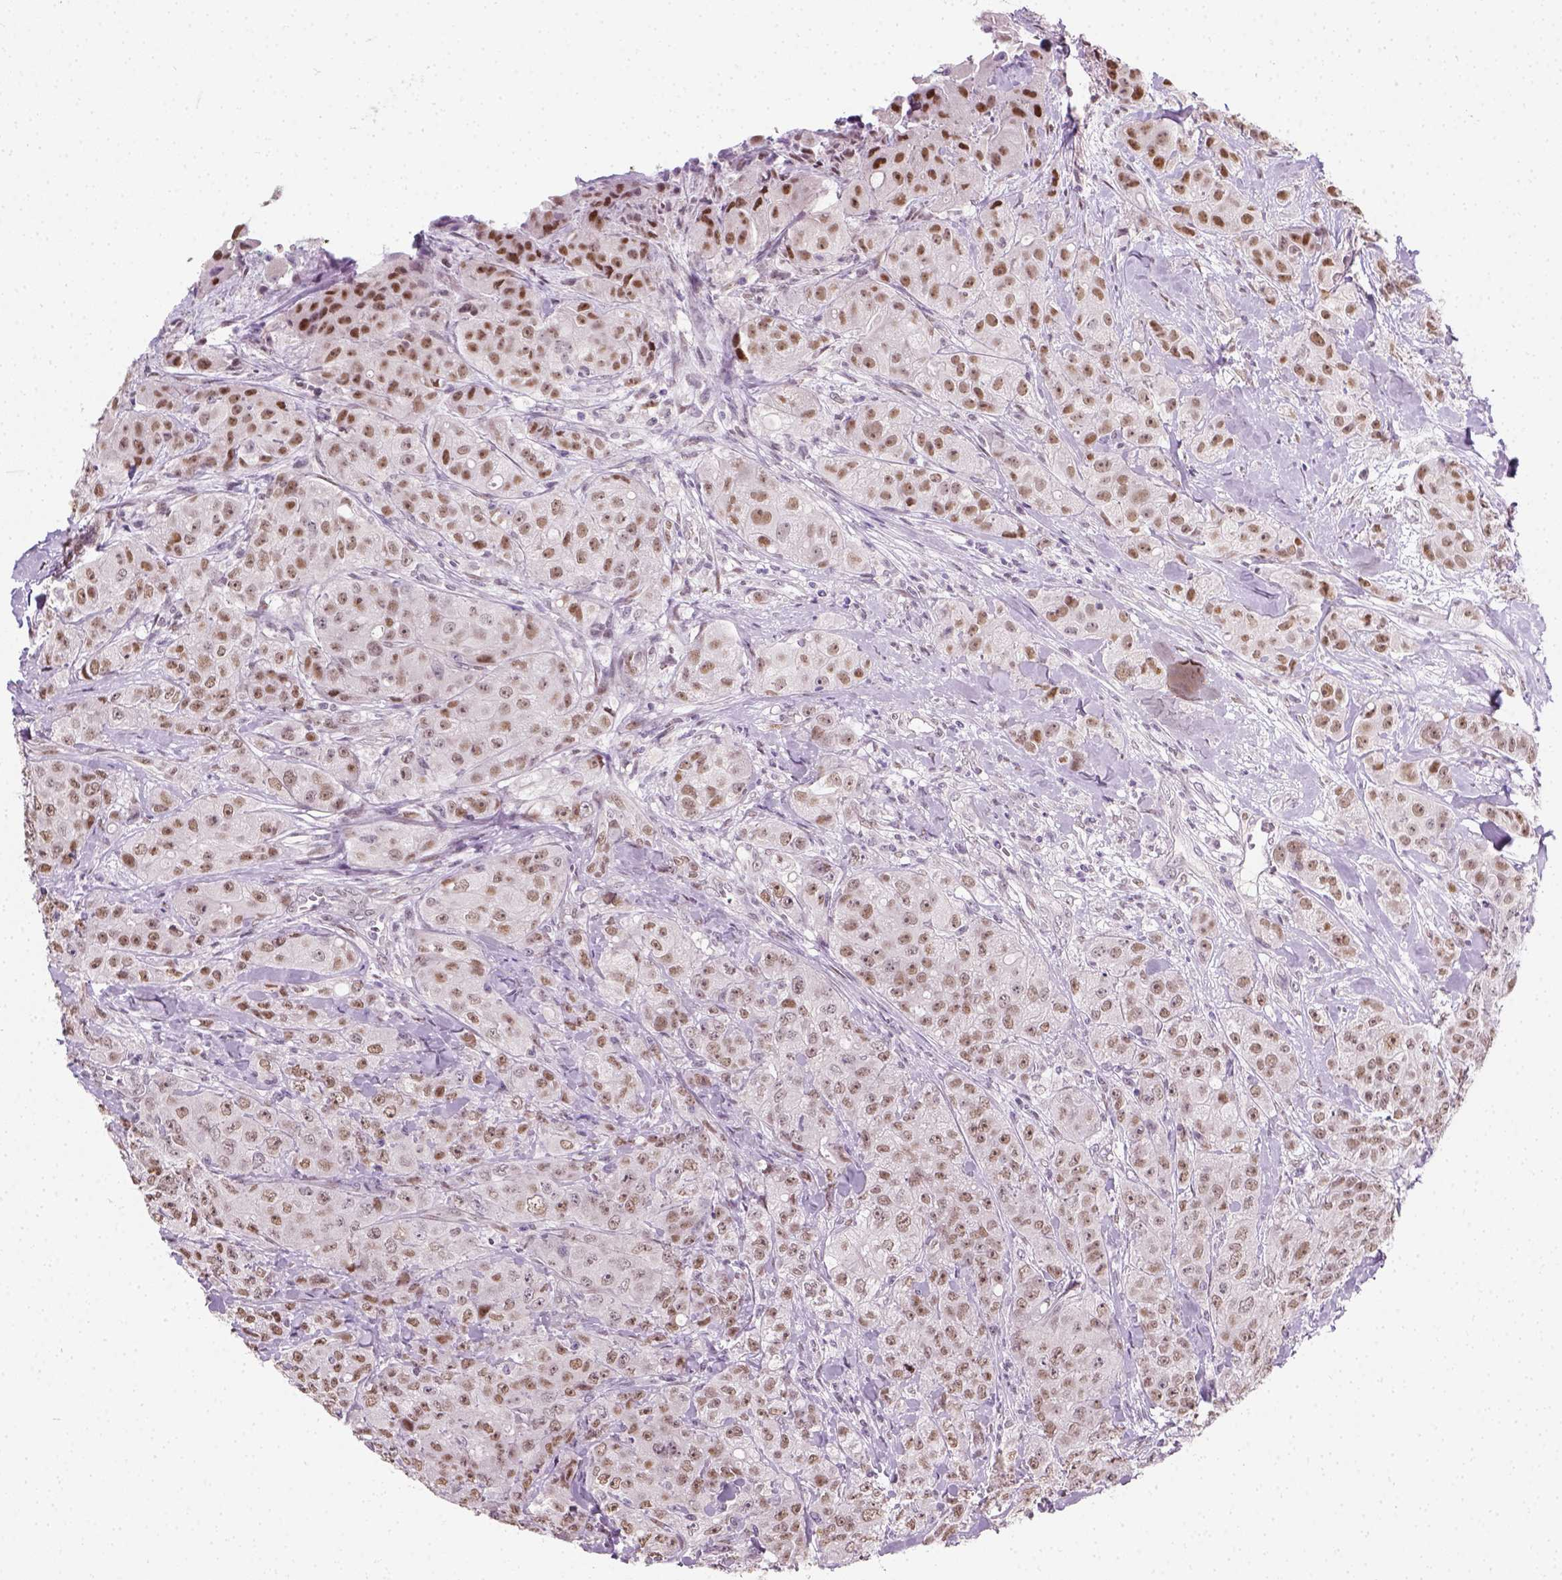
{"staining": {"intensity": "moderate", "quantity": ">75%", "location": "nuclear"}, "tissue": "breast cancer", "cell_type": "Tumor cells", "image_type": "cancer", "snomed": [{"axis": "morphology", "description": "Duct carcinoma"}, {"axis": "topography", "description": "Breast"}], "caption": "About >75% of tumor cells in breast invasive ductal carcinoma demonstrate moderate nuclear protein staining as visualized by brown immunohistochemical staining.", "gene": "C1orf112", "patient": {"sex": "female", "age": 43}}